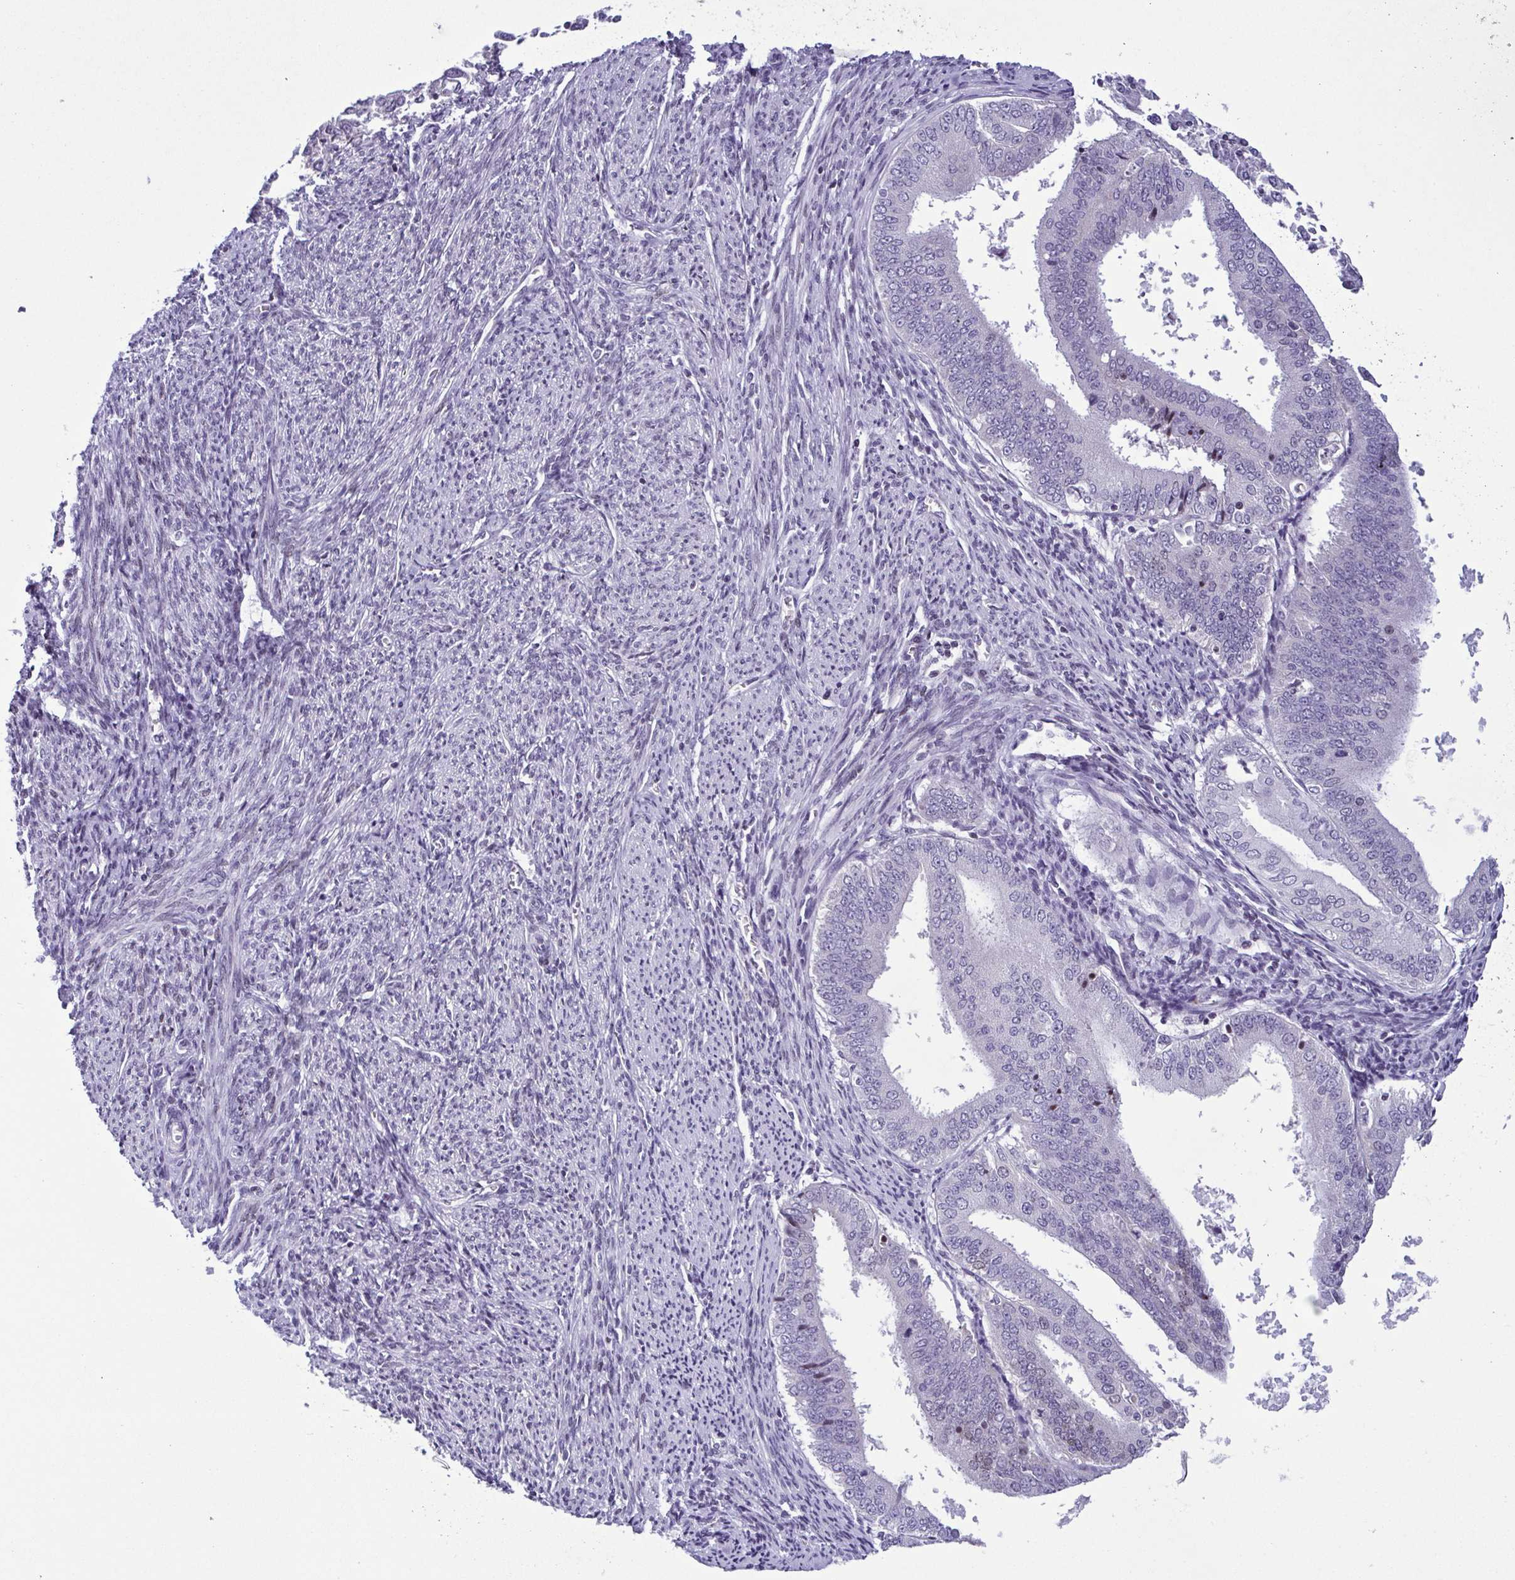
{"staining": {"intensity": "negative", "quantity": "none", "location": "none"}, "tissue": "endometrial cancer", "cell_type": "Tumor cells", "image_type": "cancer", "snomed": [{"axis": "morphology", "description": "Adenocarcinoma, NOS"}, {"axis": "topography", "description": "Endometrium"}], "caption": "Adenocarcinoma (endometrial) was stained to show a protein in brown. There is no significant staining in tumor cells.", "gene": "IRF1", "patient": {"sex": "female", "age": 63}}